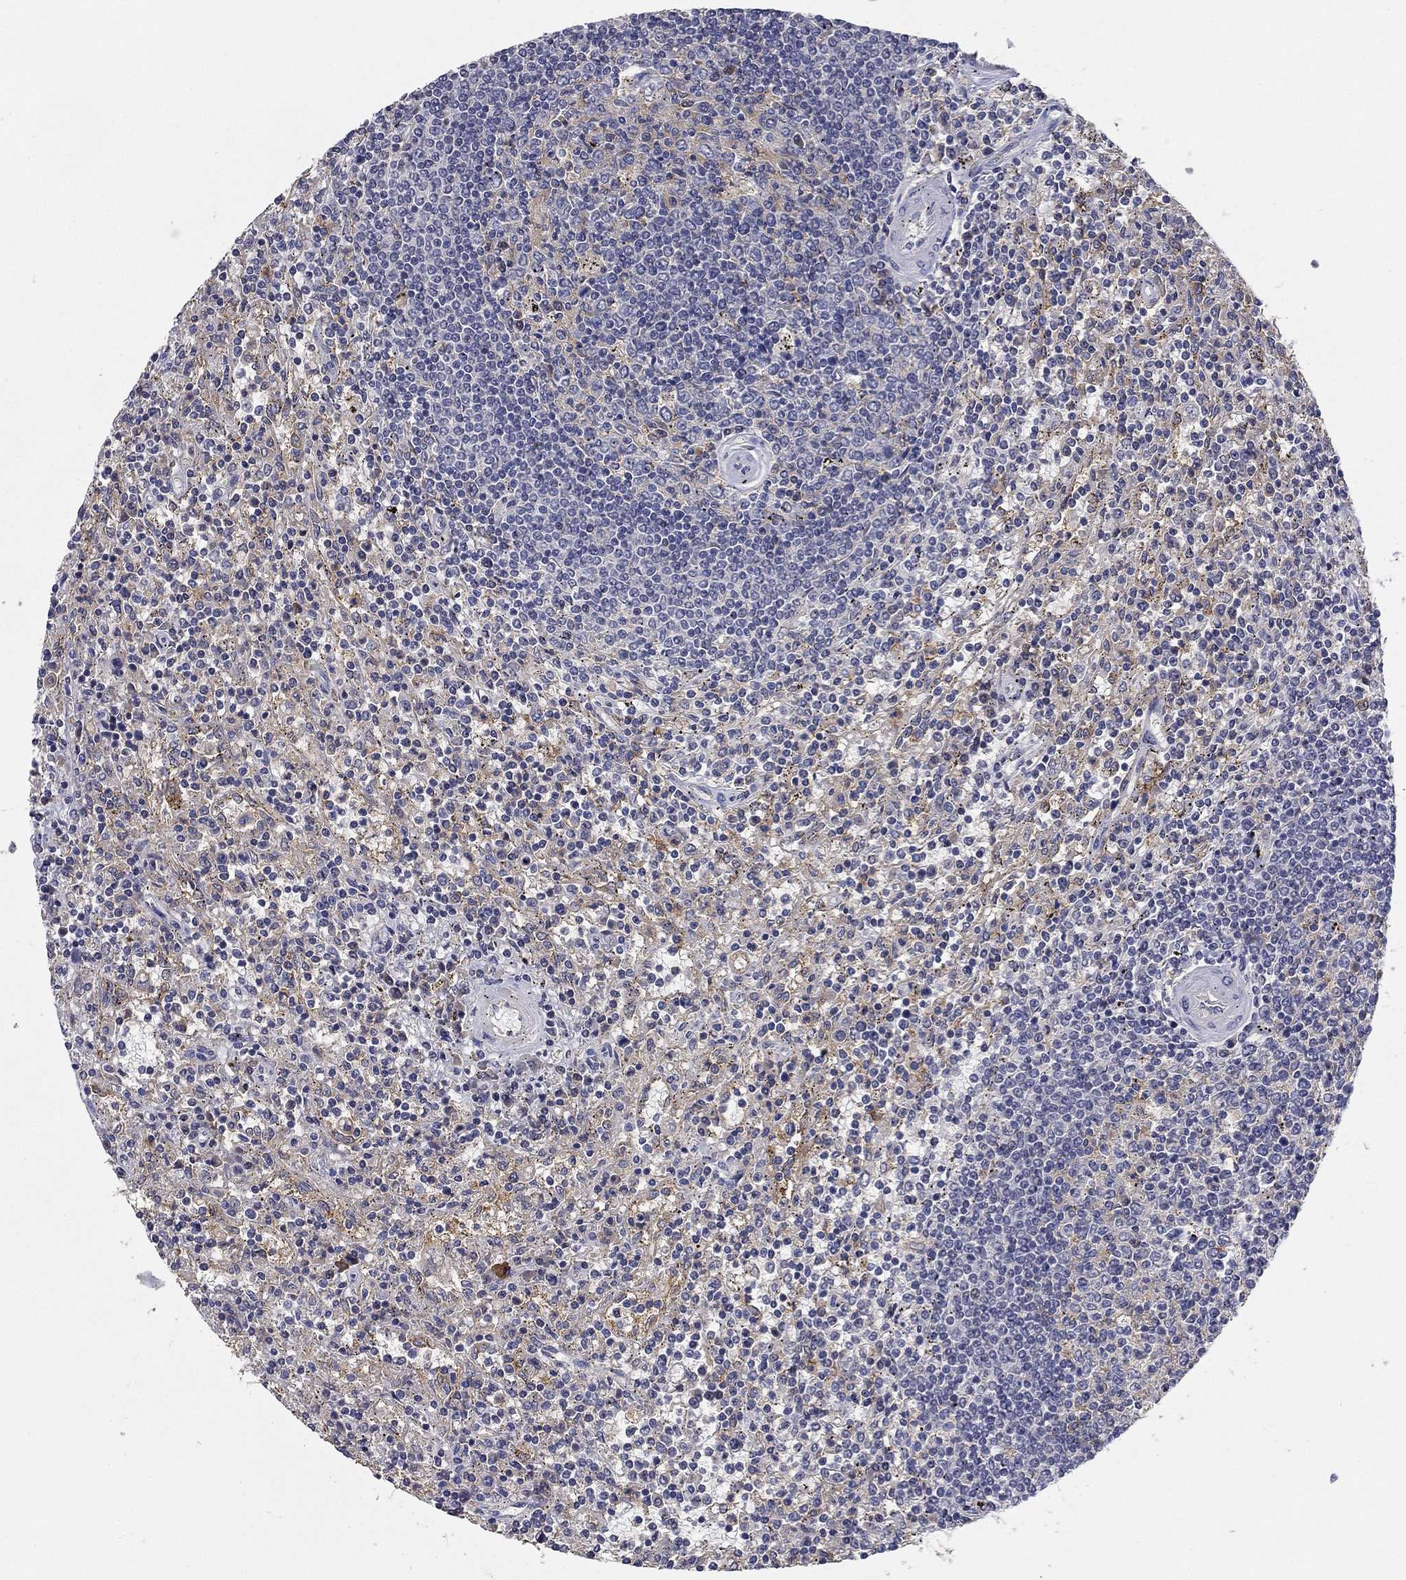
{"staining": {"intensity": "negative", "quantity": "none", "location": "none"}, "tissue": "lymphoma", "cell_type": "Tumor cells", "image_type": "cancer", "snomed": [{"axis": "morphology", "description": "Malignant lymphoma, non-Hodgkin's type, Low grade"}, {"axis": "topography", "description": "Spleen"}], "caption": "Lymphoma was stained to show a protein in brown. There is no significant expression in tumor cells.", "gene": "CD274", "patient": {"sex": "male", "age": 62}}